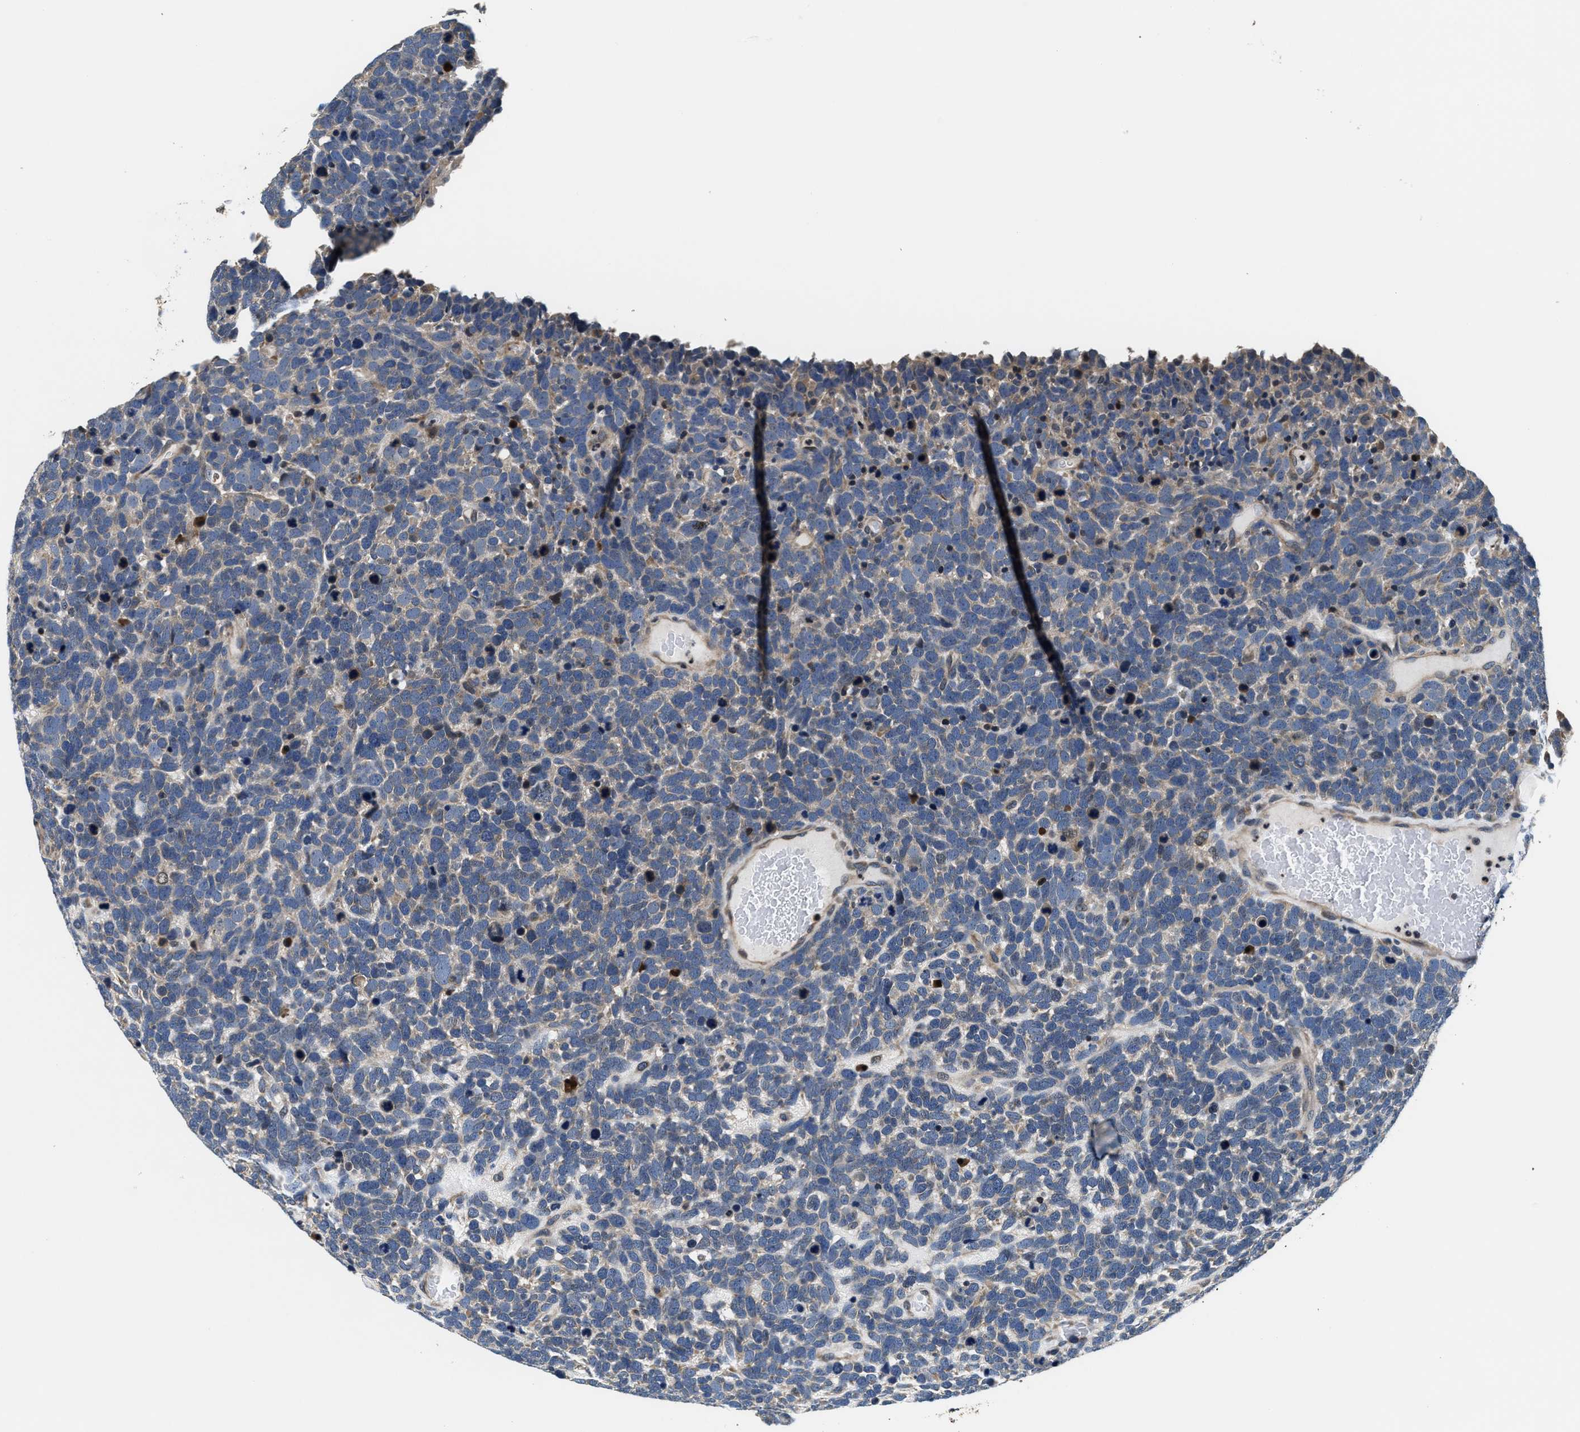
{"staining": {"intensity": "weak", "quantity": "25%-75%", "location": "cytoplasmic/membranous"}, "tissue": "urothelial cancer", "cell_type": "Tumor cells", "image_type": "cancer", "snomed": [{"axis": "morphology", "description": "Urothelial carcinoma, High grade"}, {"axis": "topography", "description": "Urinary bladder"}], "caption": "This photomicrograph reveals urothelial cancer stained with IHC to label a protein in brown. The cytoplasmic/membranous of tumor cells show weak positivity for the protein. Nuclei are counter-stained blue.", "gene": "PHPT1", "patient": {"sex": "female", "age": 82}}